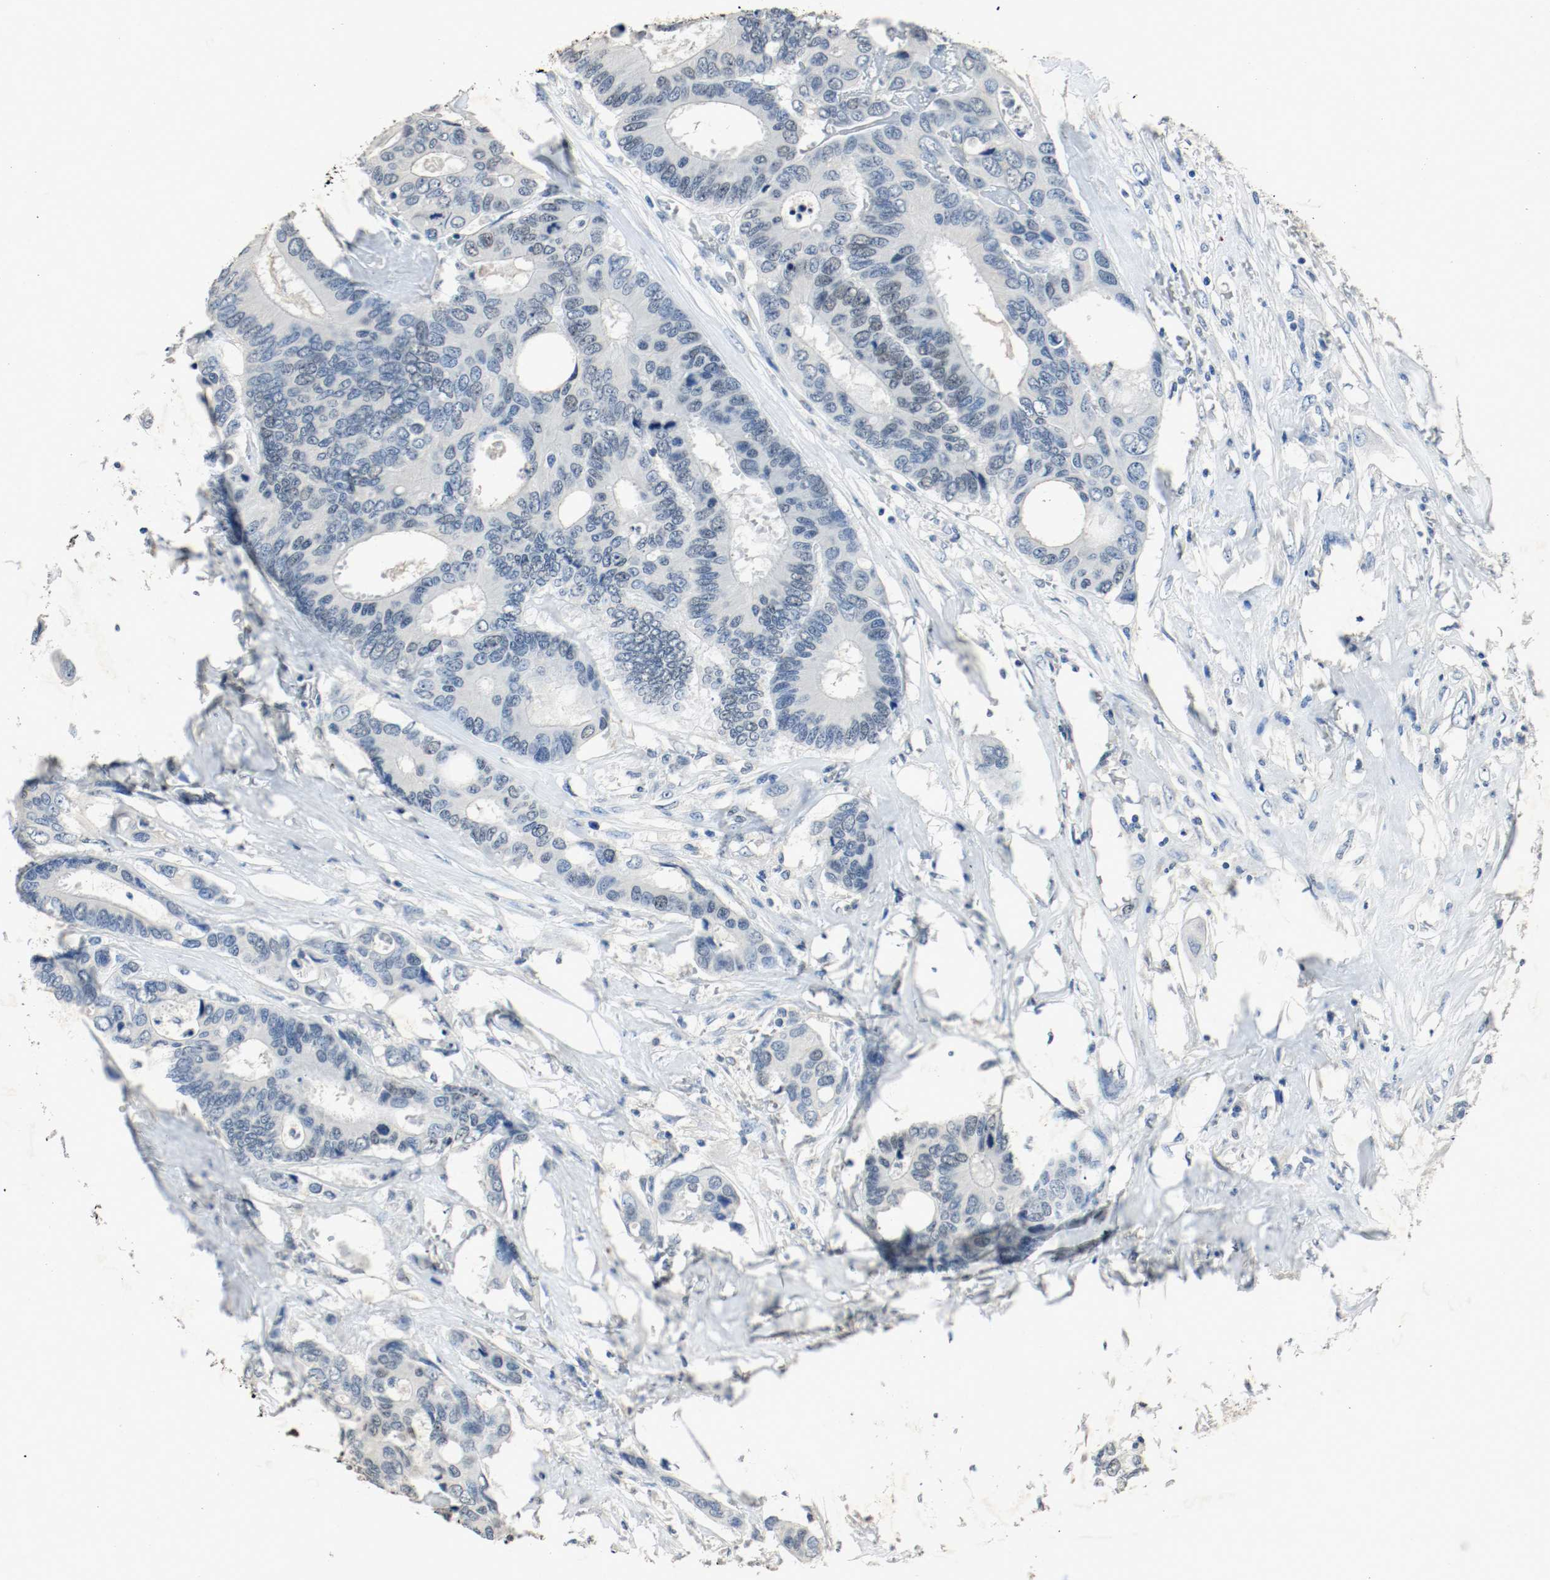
{"staining": {"intensity": "weak", "quantity": "<25%", "location": "nuclear"}, "tissue": "colorectal cancer", "cell_type": "Tumor cells", "image_type": "cancer", "snomed": [{"axis": "morphology", "description": "Adenocarcinoma, NOS"}, {"axis": "topography", "description": "Rectum"}], "caption": "Immunohistochemical staining of human adenocarcinoma (colorectal) shows no significant expression in tumor cells. The staining was performed using DAB to visualize the protein expression in brown, while the nuclei were stained in blue with hematoxylin (Magnification: 20x).", "gene": "DNMT1", "patient": {"sex": "male", "age": 55}}